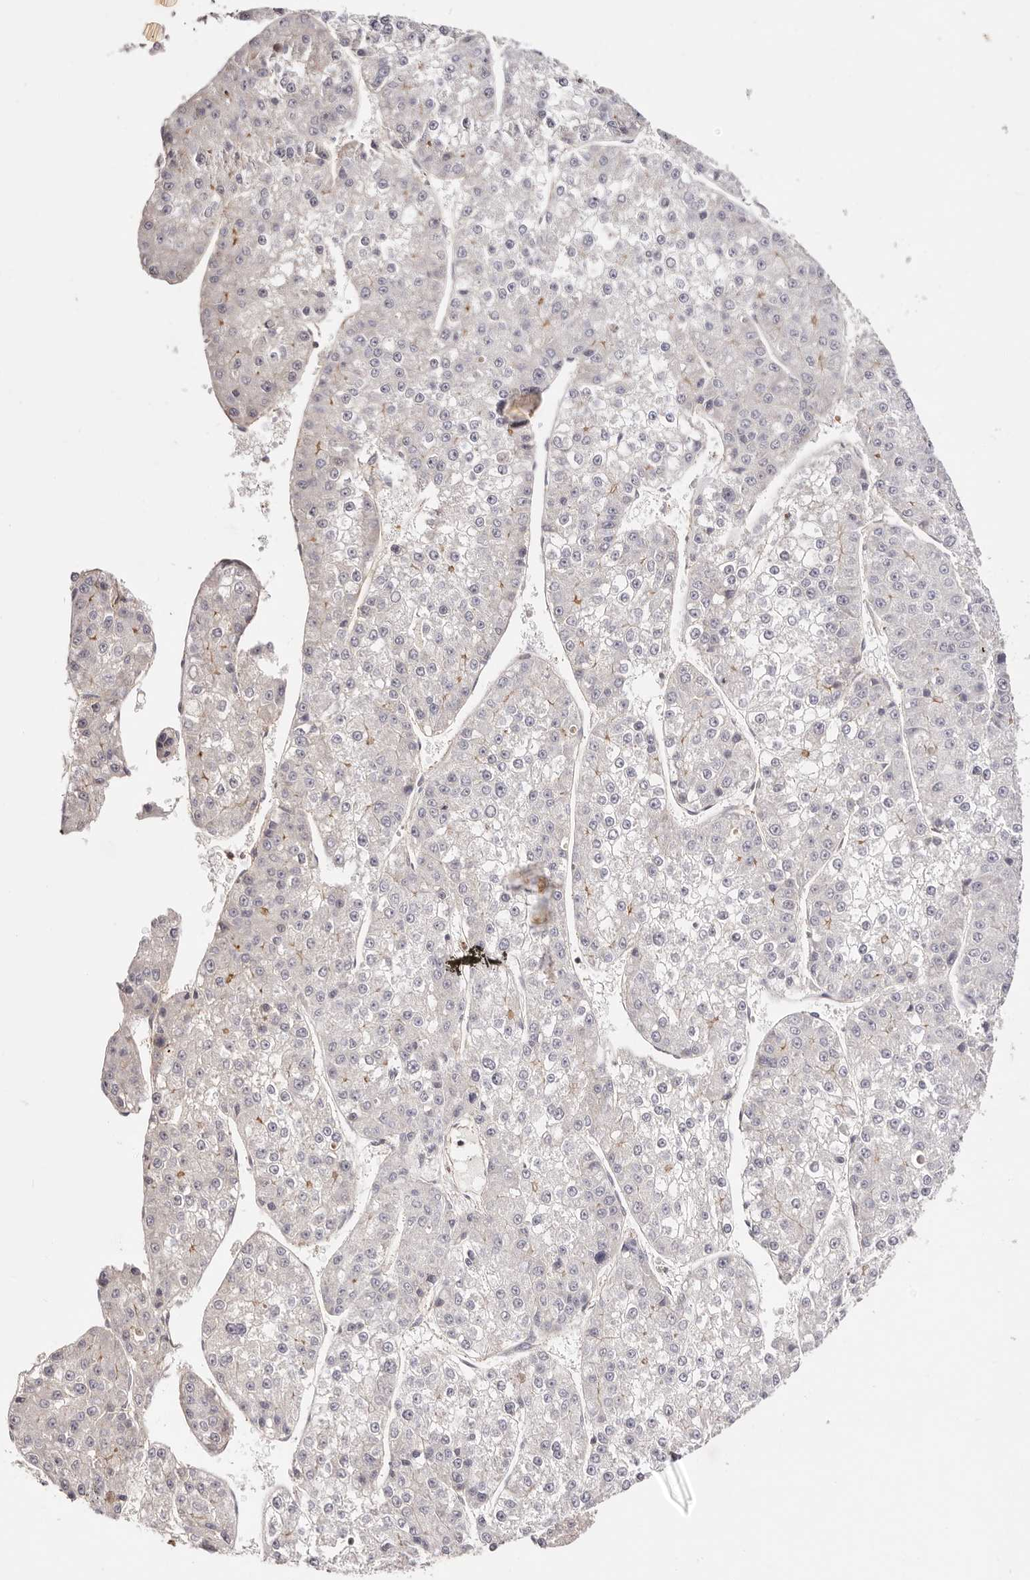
{"staining": {"intensity": "negative", "quantity": "none", "location": "none"}, "tissue": "liver cancer", "cell_type": "Tumor cells", "image_type": "cancer", "snomed": [{"axis": "morphology", "description": "Carcinoma, Hepatocellular, NOS"}, {"axis": "topography", "description": "Liver"}], "caption": "This is a histopathology image of immunohistochemistry (IHC) staining of hepatocellular carcinoma (liver), which shows no staining in tumor cells.", "gene": "SLC35B2", "patient": {"sex": "female", "age": 73}}